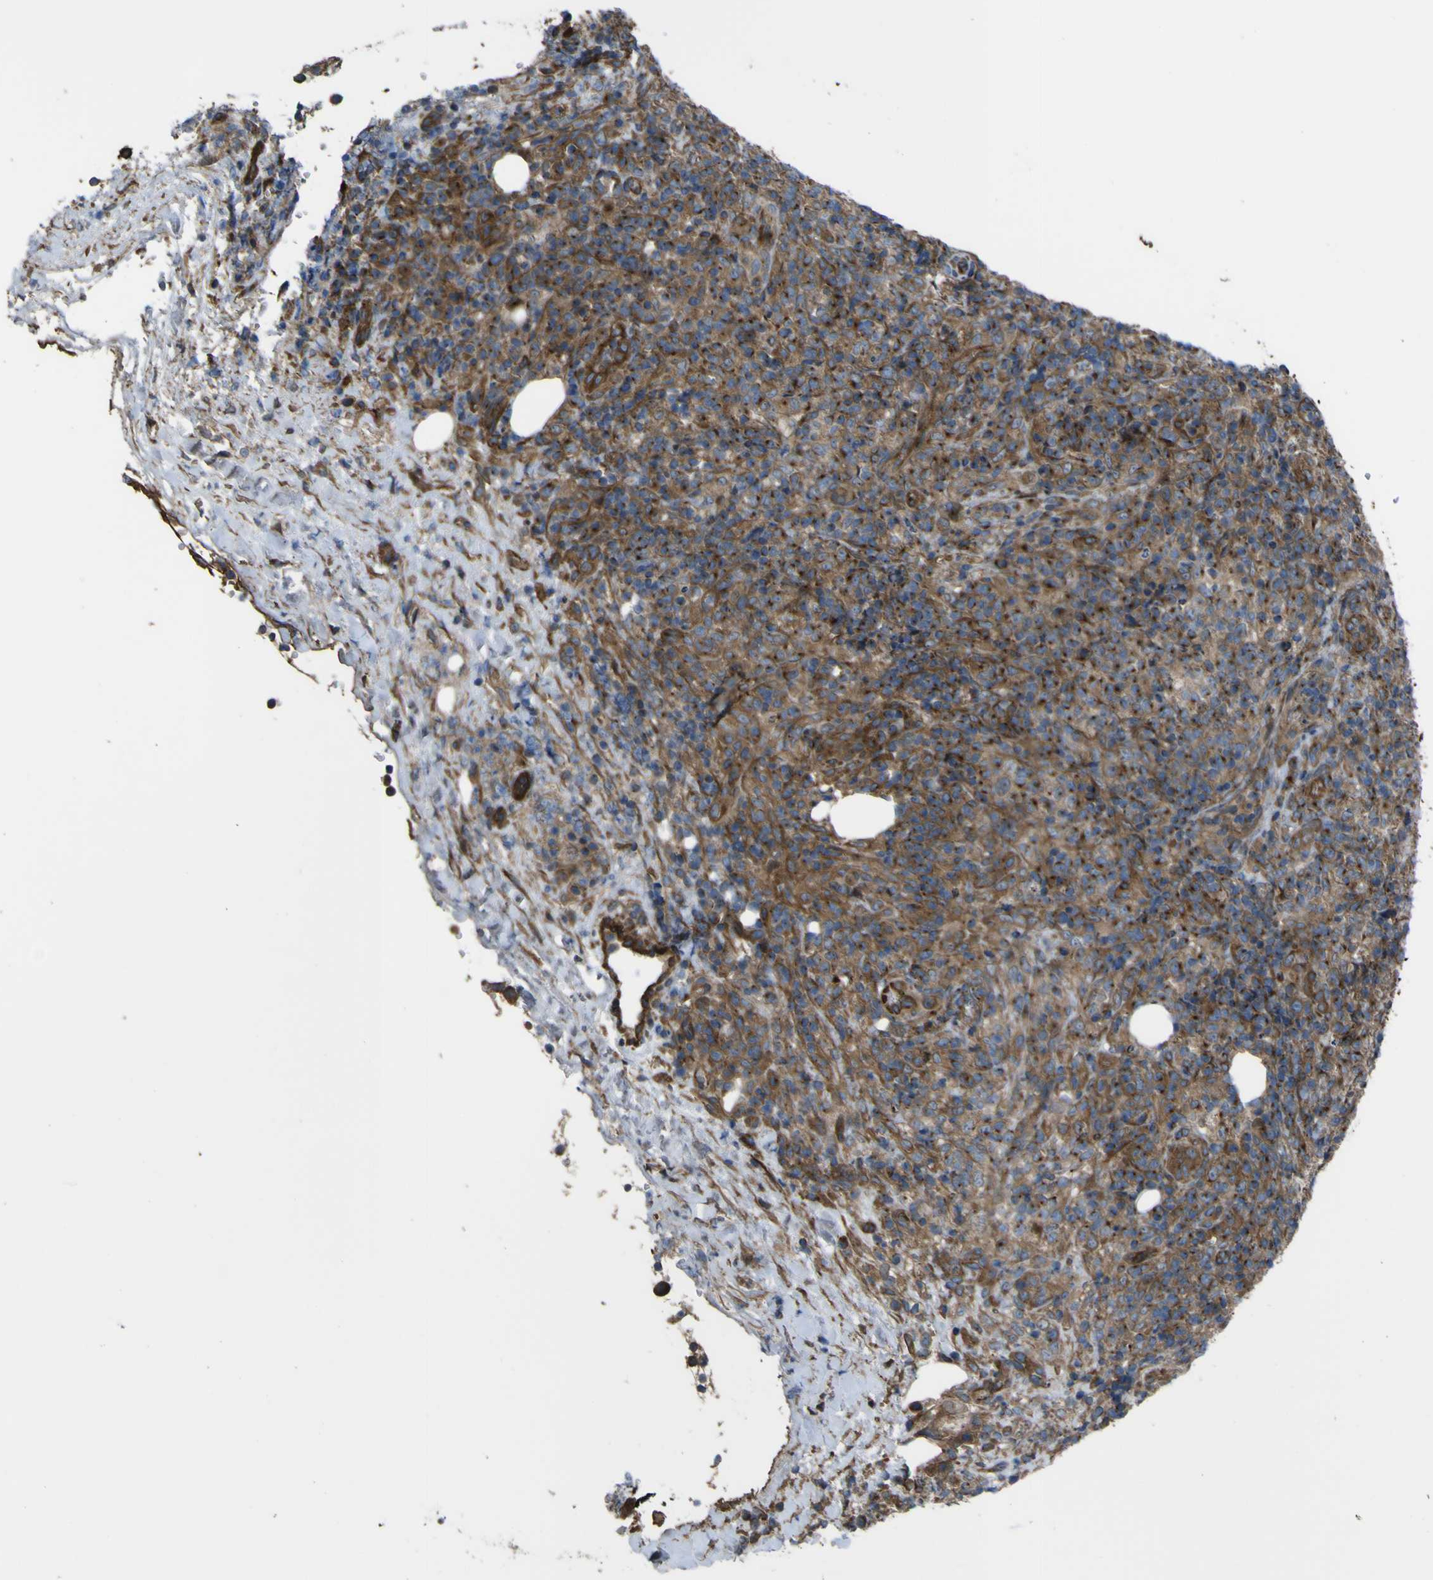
{"staining": {"intensity": "moderate", "quantity": ">75%", "location": "cytoplasmic/membranous"}, "tissue": "lymphoma", "cell_type": "Tumor cells", "image_type": "cancer", "snomed": [{"axis": "morphology", "description": "Malignant lymphoma, non-Hodgkin's type, High grade"}, {"axis": "topography", "description": "Lymph node"}], "caption": "Immunohistochemical staining of high-grade malignant lymphoma, non-Hodgkin's type demonstrates moderate cytoplasmic/membranous protein positivity in about >75% of tumor cells.", "gene": "FBXO30", "patient": {"sex": "female", "age": 76}}